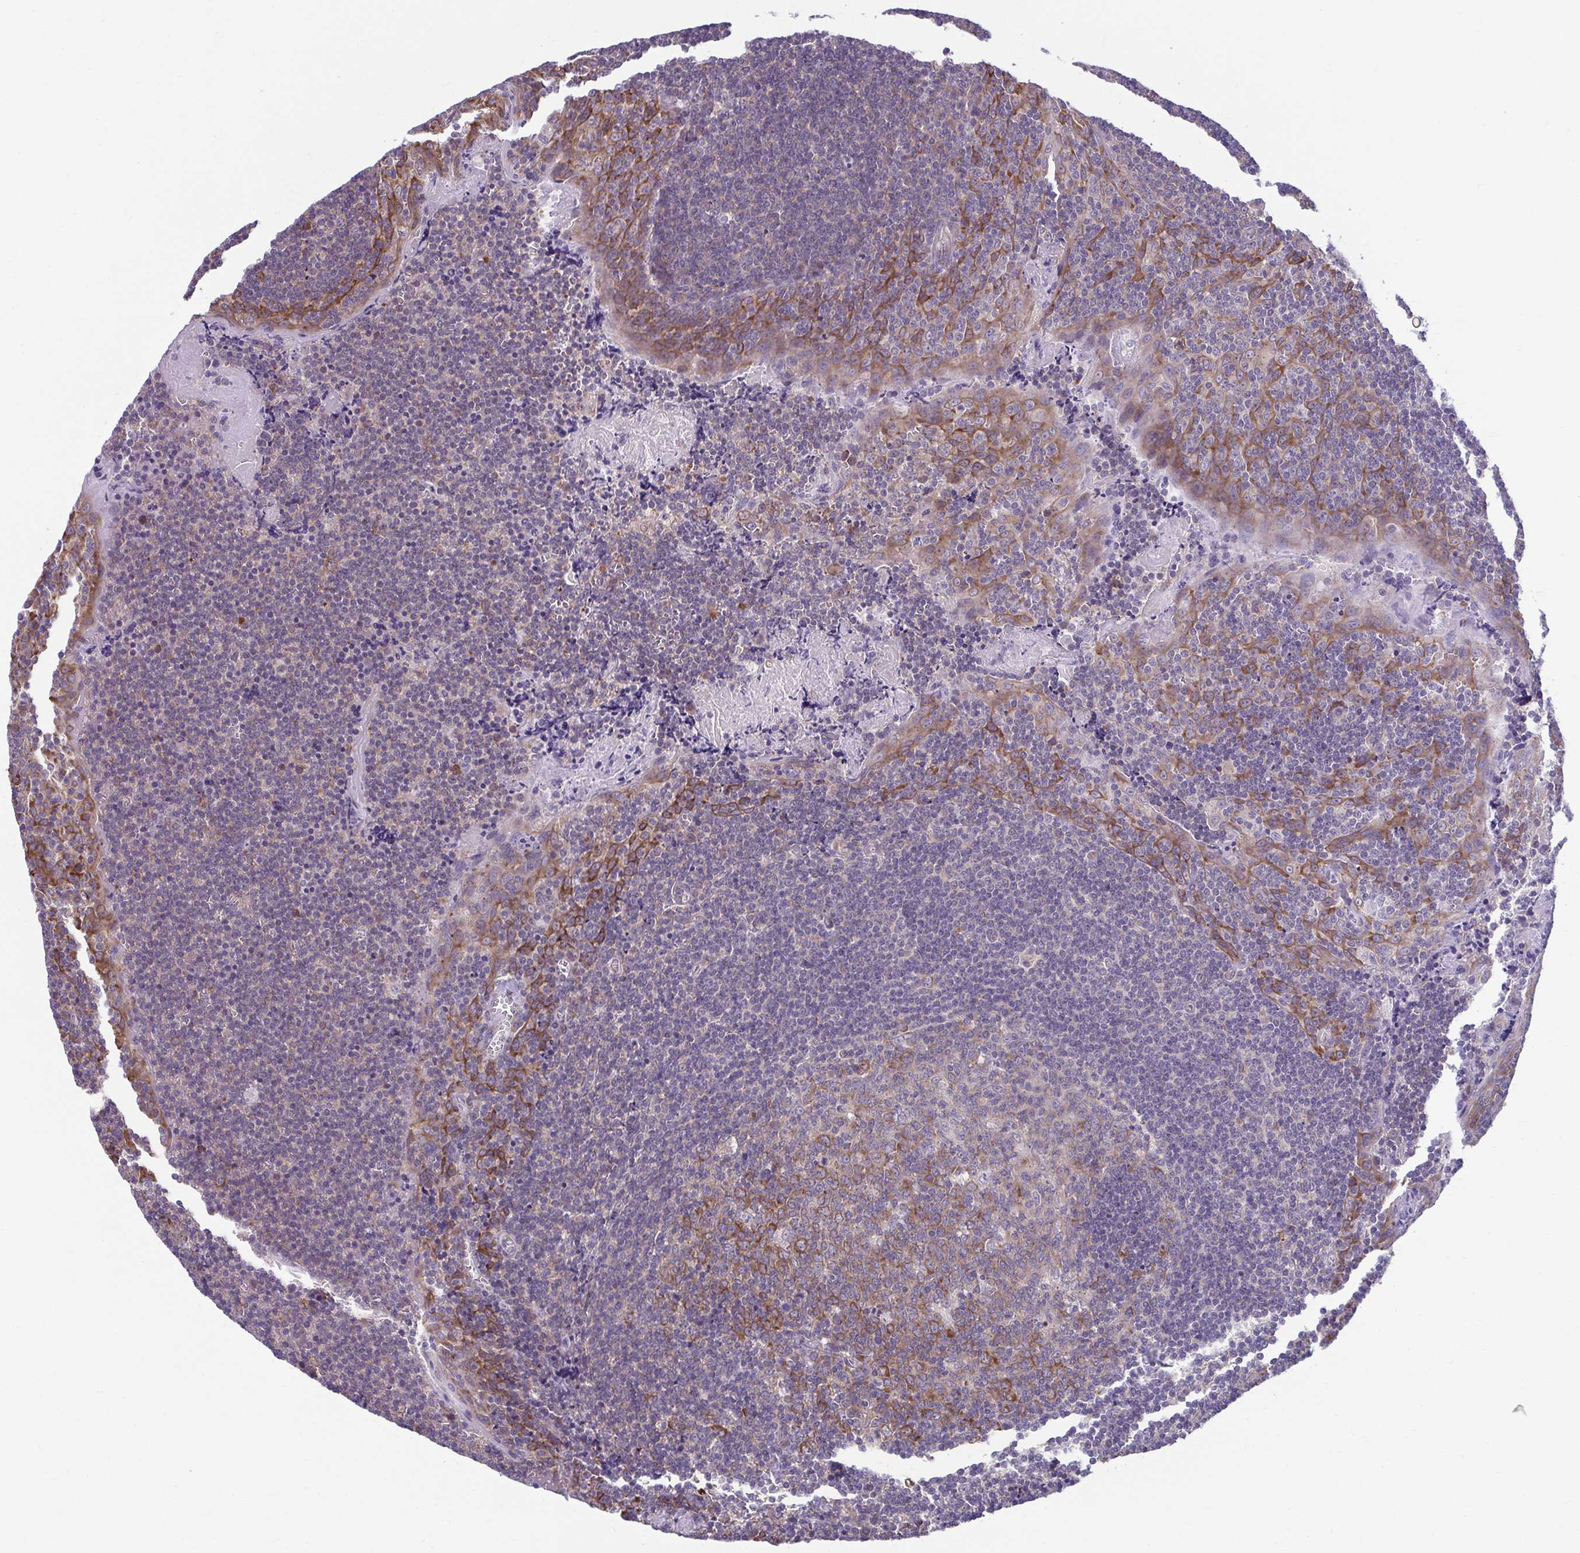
{"staining": {"intensity": "moderate", "quantity": "25%-75%", "location": "cytoplasmic/membranous"}, "tissue": "tonsil", "cell_type": "Germinal center cells", "image_type": "normal", "snomed": [{"axis": "morphology", "description": "Normal tissue, NOS"}, {"axis": "morphology", "description": "Inflammation, NOS"}, {"axis": "topography", "description": "Tonsil"}], "caption": "Brown immunohistochemical staining in unremarkable human tonsil demonstrates moderate cytoplasmic/membranous positivity in about 25%-75% of germinal center cells.", "gene": "TMEM108", "patient": {"sex": "female", "age": 31}}